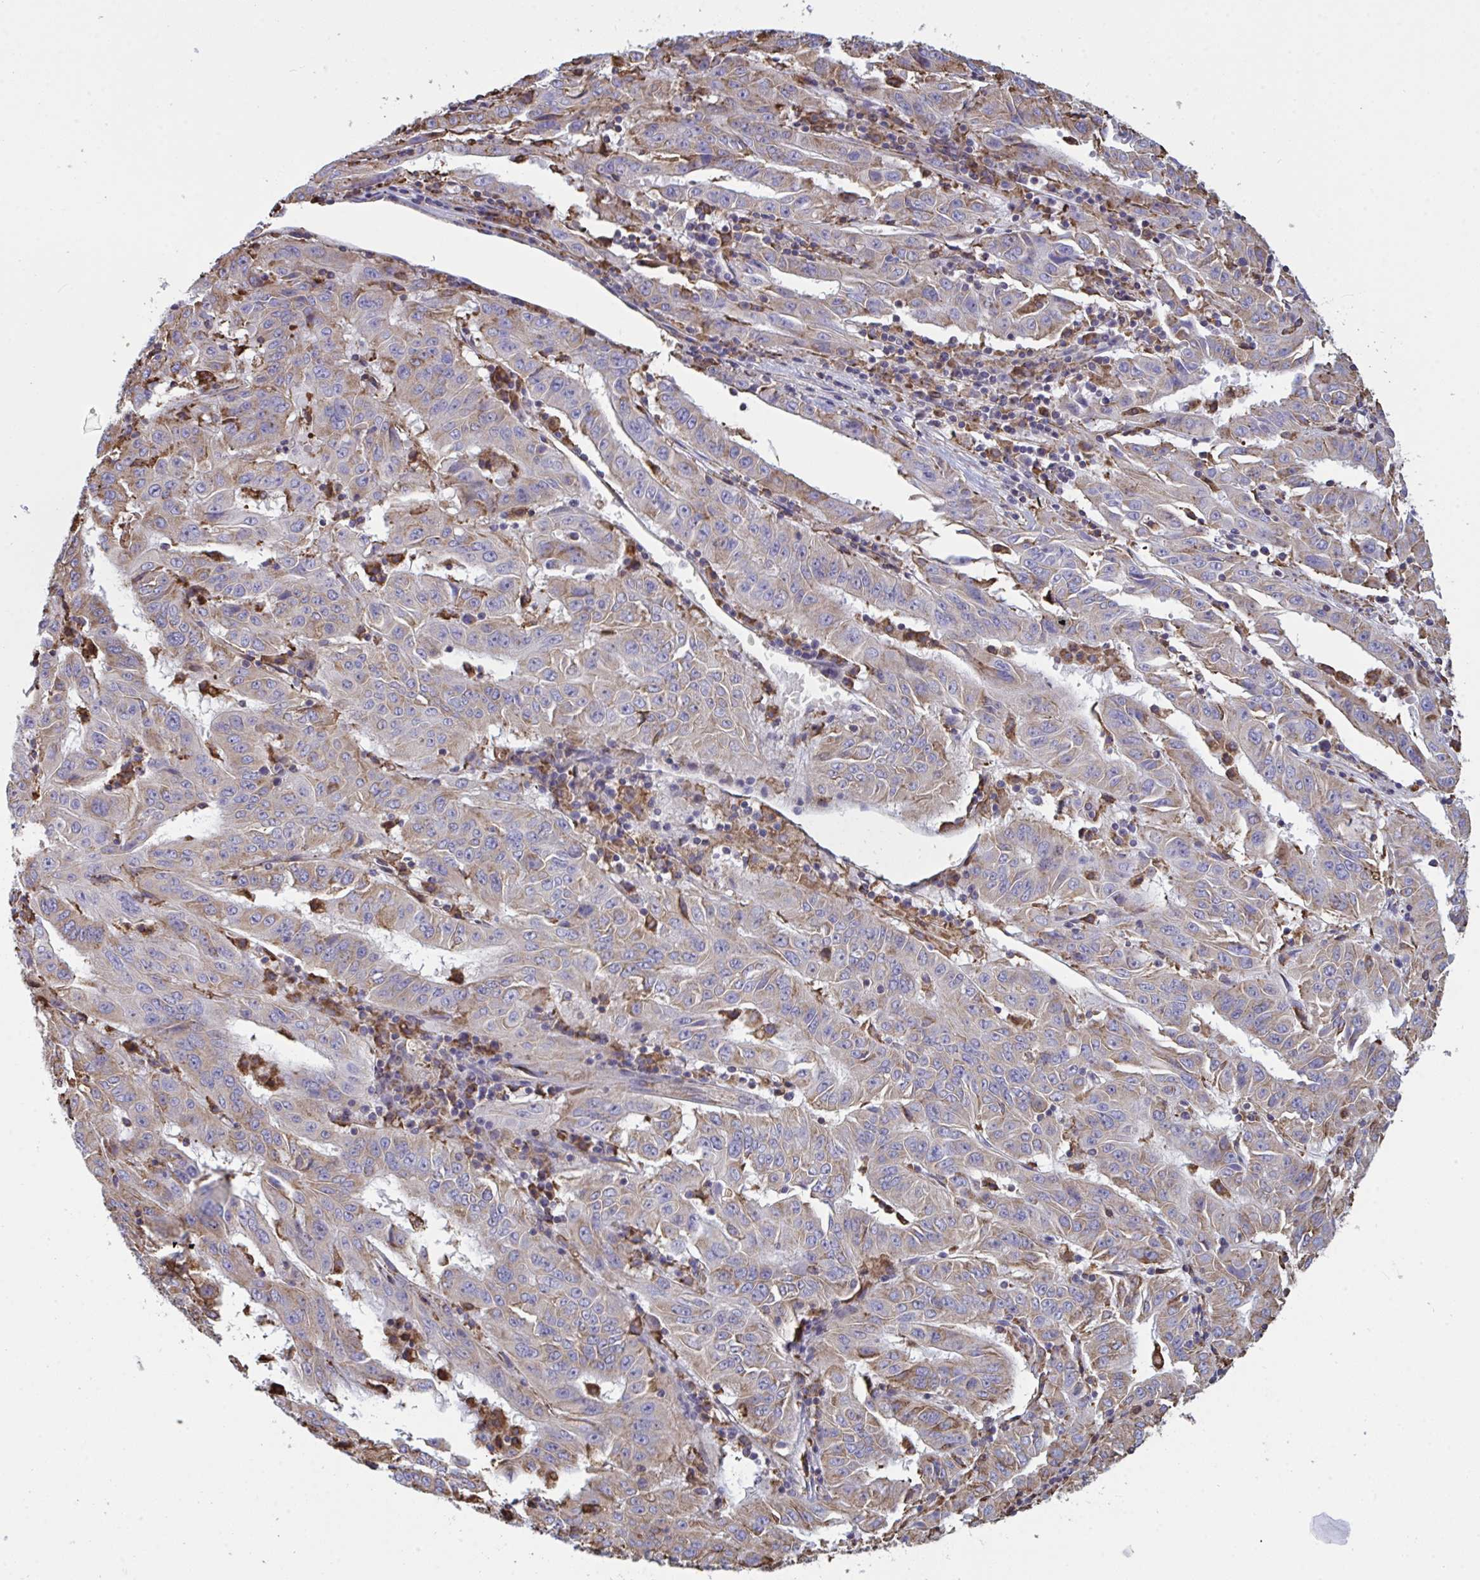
{"staining": {"intensity": "weak", "quantity": "<25%", "location": "cytoplasmic/membranous"}, "tissue": "pancreatic cancer", "cell_type": "Tumor cells", "image_type": "cancer", "snomed": [{"axis": "morphology", "description": "Adenocarcinoma, NOS"}, {"axis": "topography", "description": "Pancreas"}], "caption": "This micrograph is of pancreatic cancer stained with immunohistochemistry to label a protein in brown with the nuclei are counter-stained blue. There is no positivity in tumor cells.", "gene": "MYMK", "patient": {"sex": "male", "age": 63}}